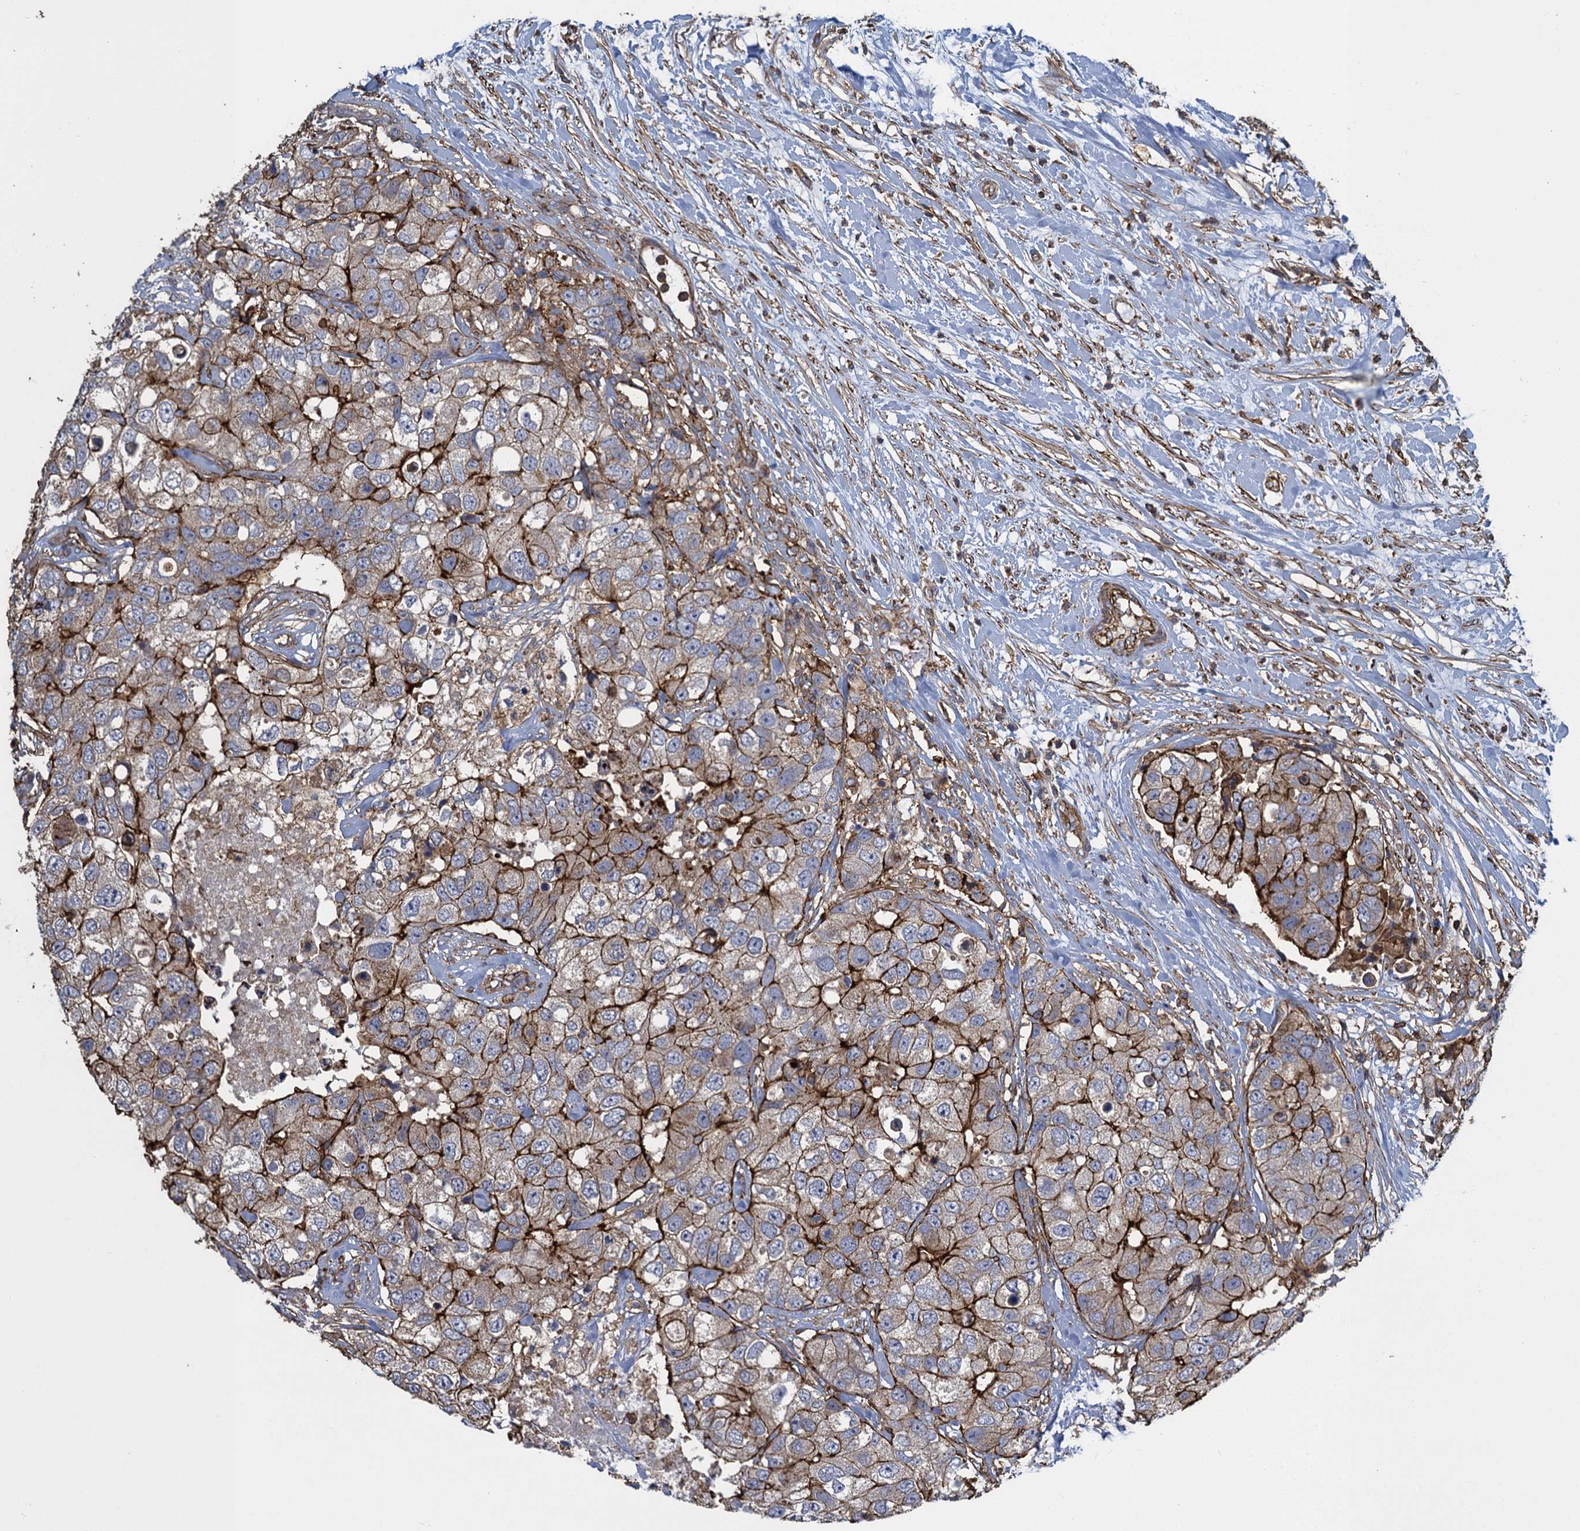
{"staining": {"intensity": "strong", "quantity": "25%-75%", "location": "cytoplasmic/membranous"}, "tissue": "breast cancer", "cell_type": "Tumor cells", "image_type": "cancer", "snomed": [{"axis": "morphology", "description": "Duct carcinoma"}, {"axis": "topography", "description": "Breast"}], "caption": "Immunohistochemical staining of human intraductal carcinoma (breast) demonstrates high levels of strong cytoplasmic/membranous protein positivity in about 25%-75% of tumor cells.", "gene": "PROSER2", "patient": {"sex": "female", "age": 62}}